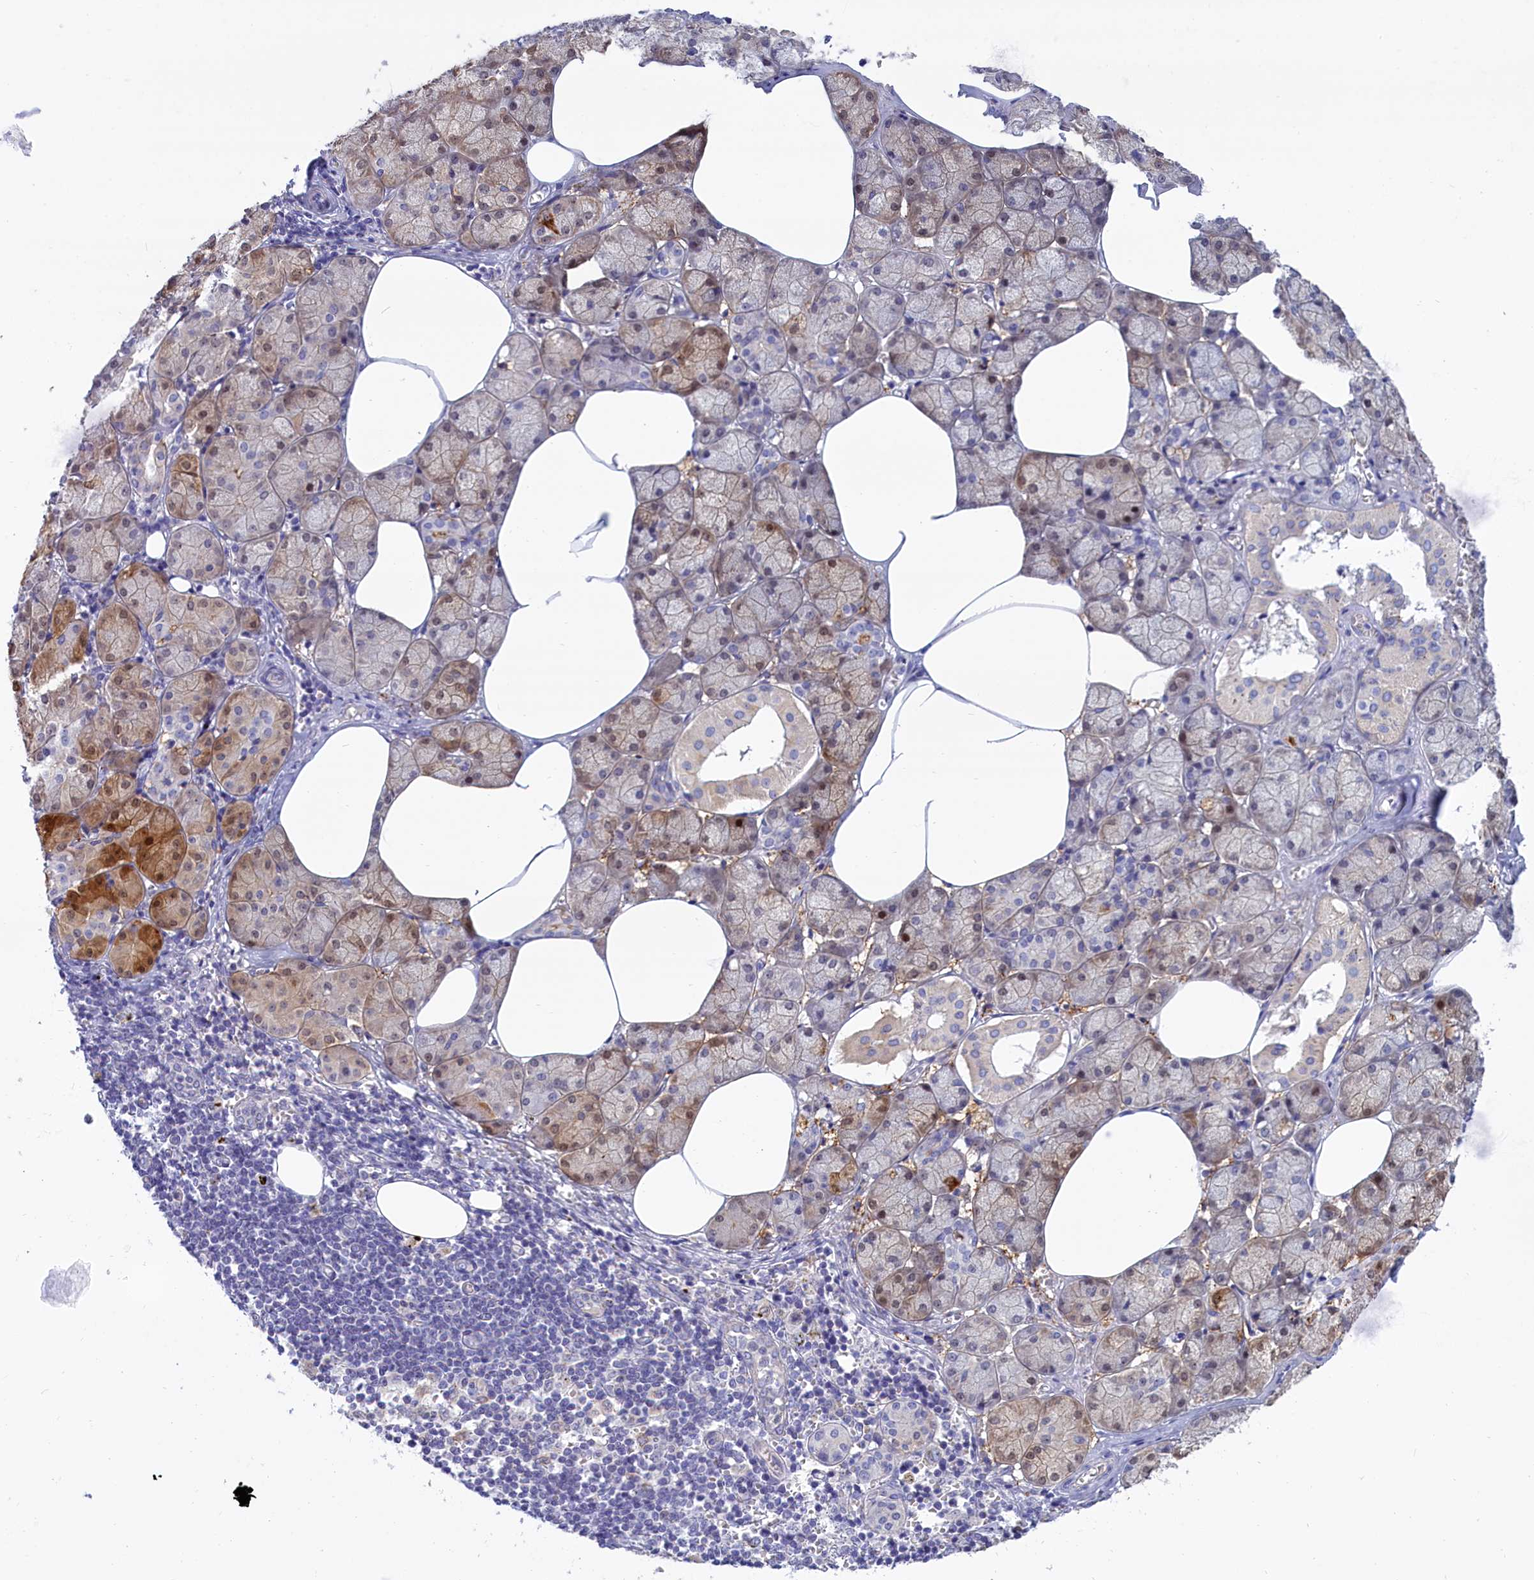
{"staining": {"intensity": "strong", "quantity": "<25%", "location": "cytoplasmic/membranous,nuclear"}, "tissue": "salivary gland", "cell_type": "Glandular cells", "image_type": "normal", "snomed": [{"axis": "morphology", "description": "Normal tissue, NOS"}, {"axis": "topography", "description": "Salivary gland"}], "caption": "Immunohistochemical staining of unremarkable salivary gland displays strong cytoplasmic/membranous,nuclear protein staining in approximately <25% of glandular cells.", "gene": "ABCC12", "patient": {"sex": "male", "age": 62}}